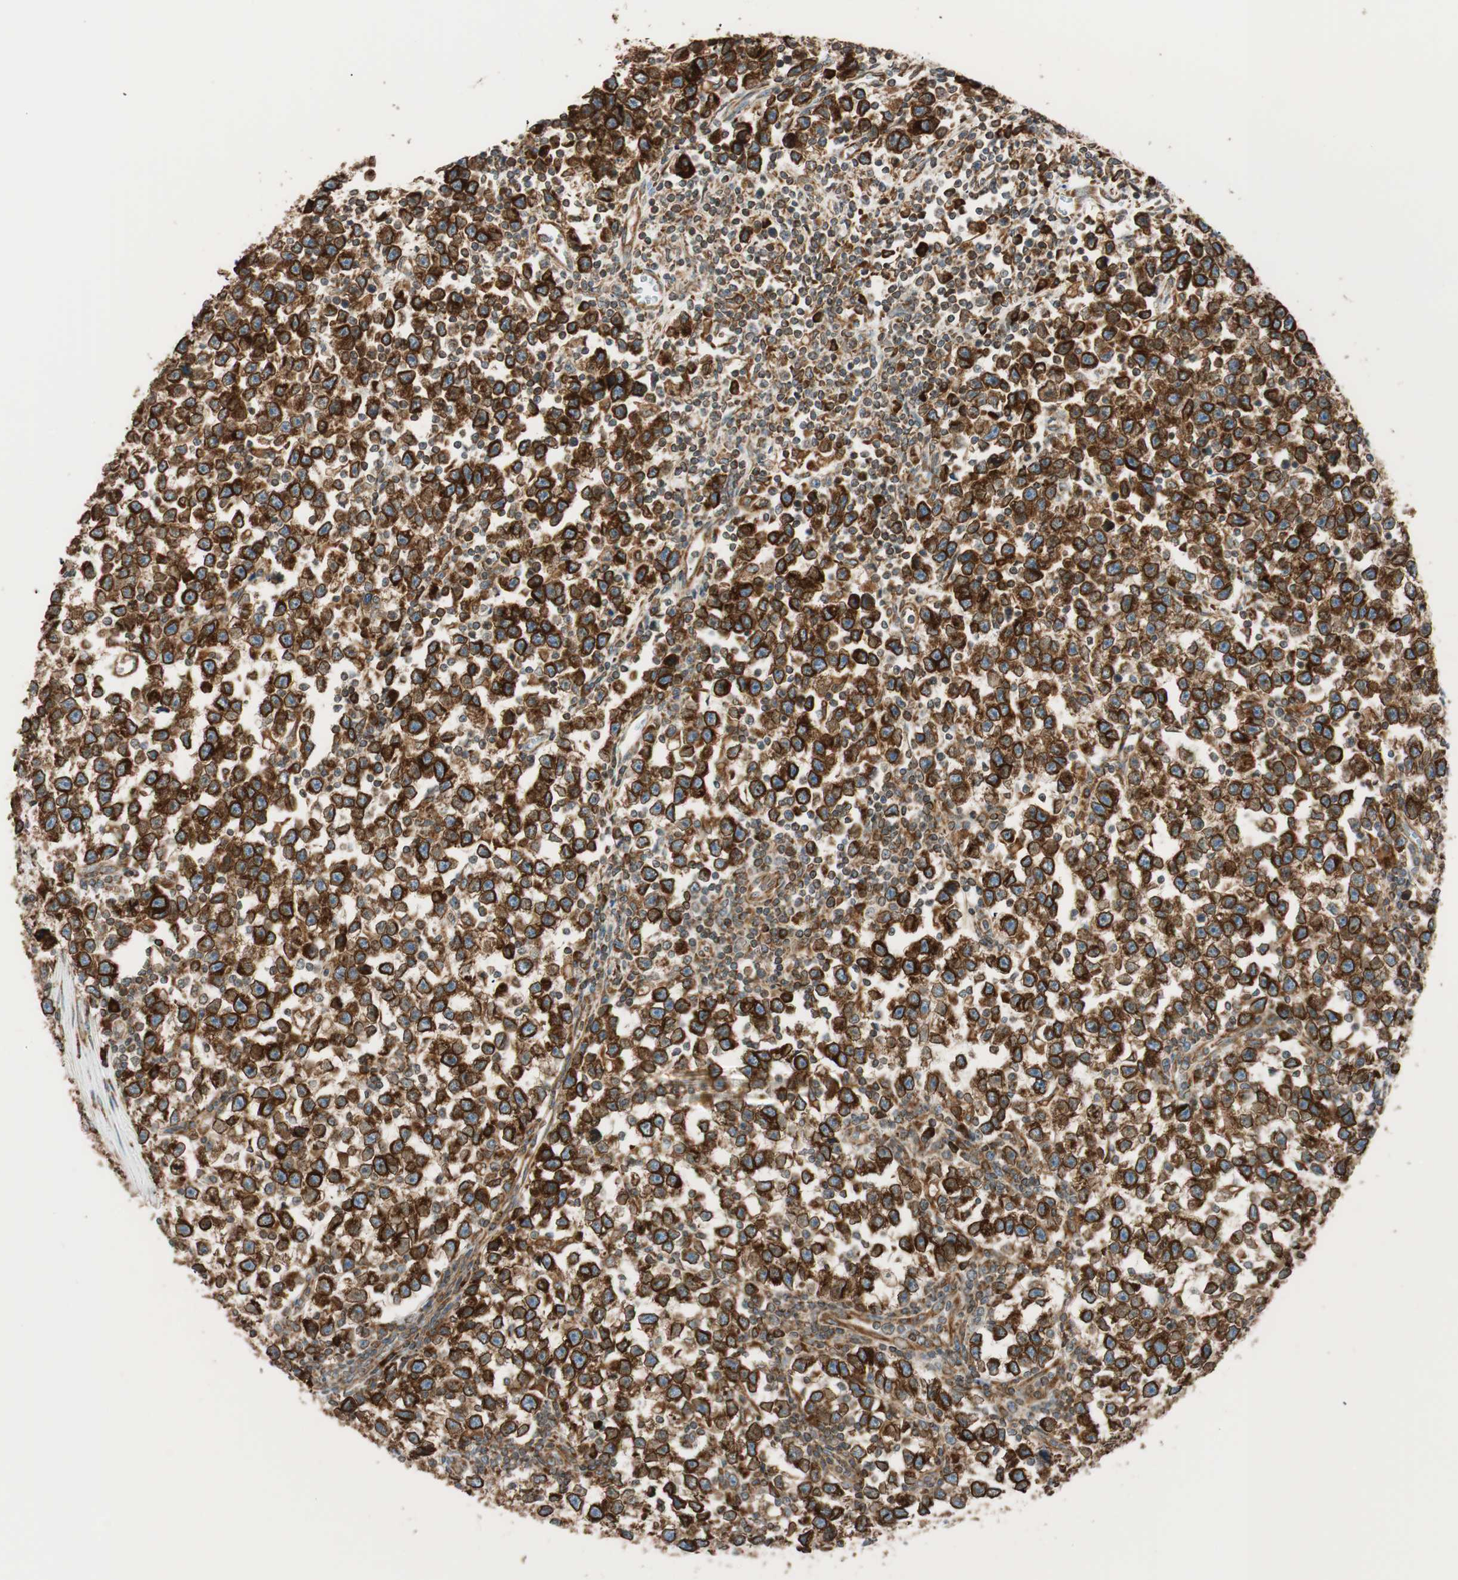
{"staining": {"intensity": "strong", "quantity": ">75%", "location": "cytoplasmic/membranous"}, "tissue": "testis cancer", "cell_type": "Tumor cells", "image_type": "cancer", "snomed": [{"axis": "morphology", "description": "Seminoma, NOS"}, {"axis": "topography", "description": "Testis"}], "caption": "IHC (DAB (3,3'-diaminobenzidine)) staining of testis cancer exhibits strong cytoplasmic/membranous protein expression in approximately >75% of tumor cells.", "gene": "PRKCSH", "patient": {"sex": "male", "age": 43}}